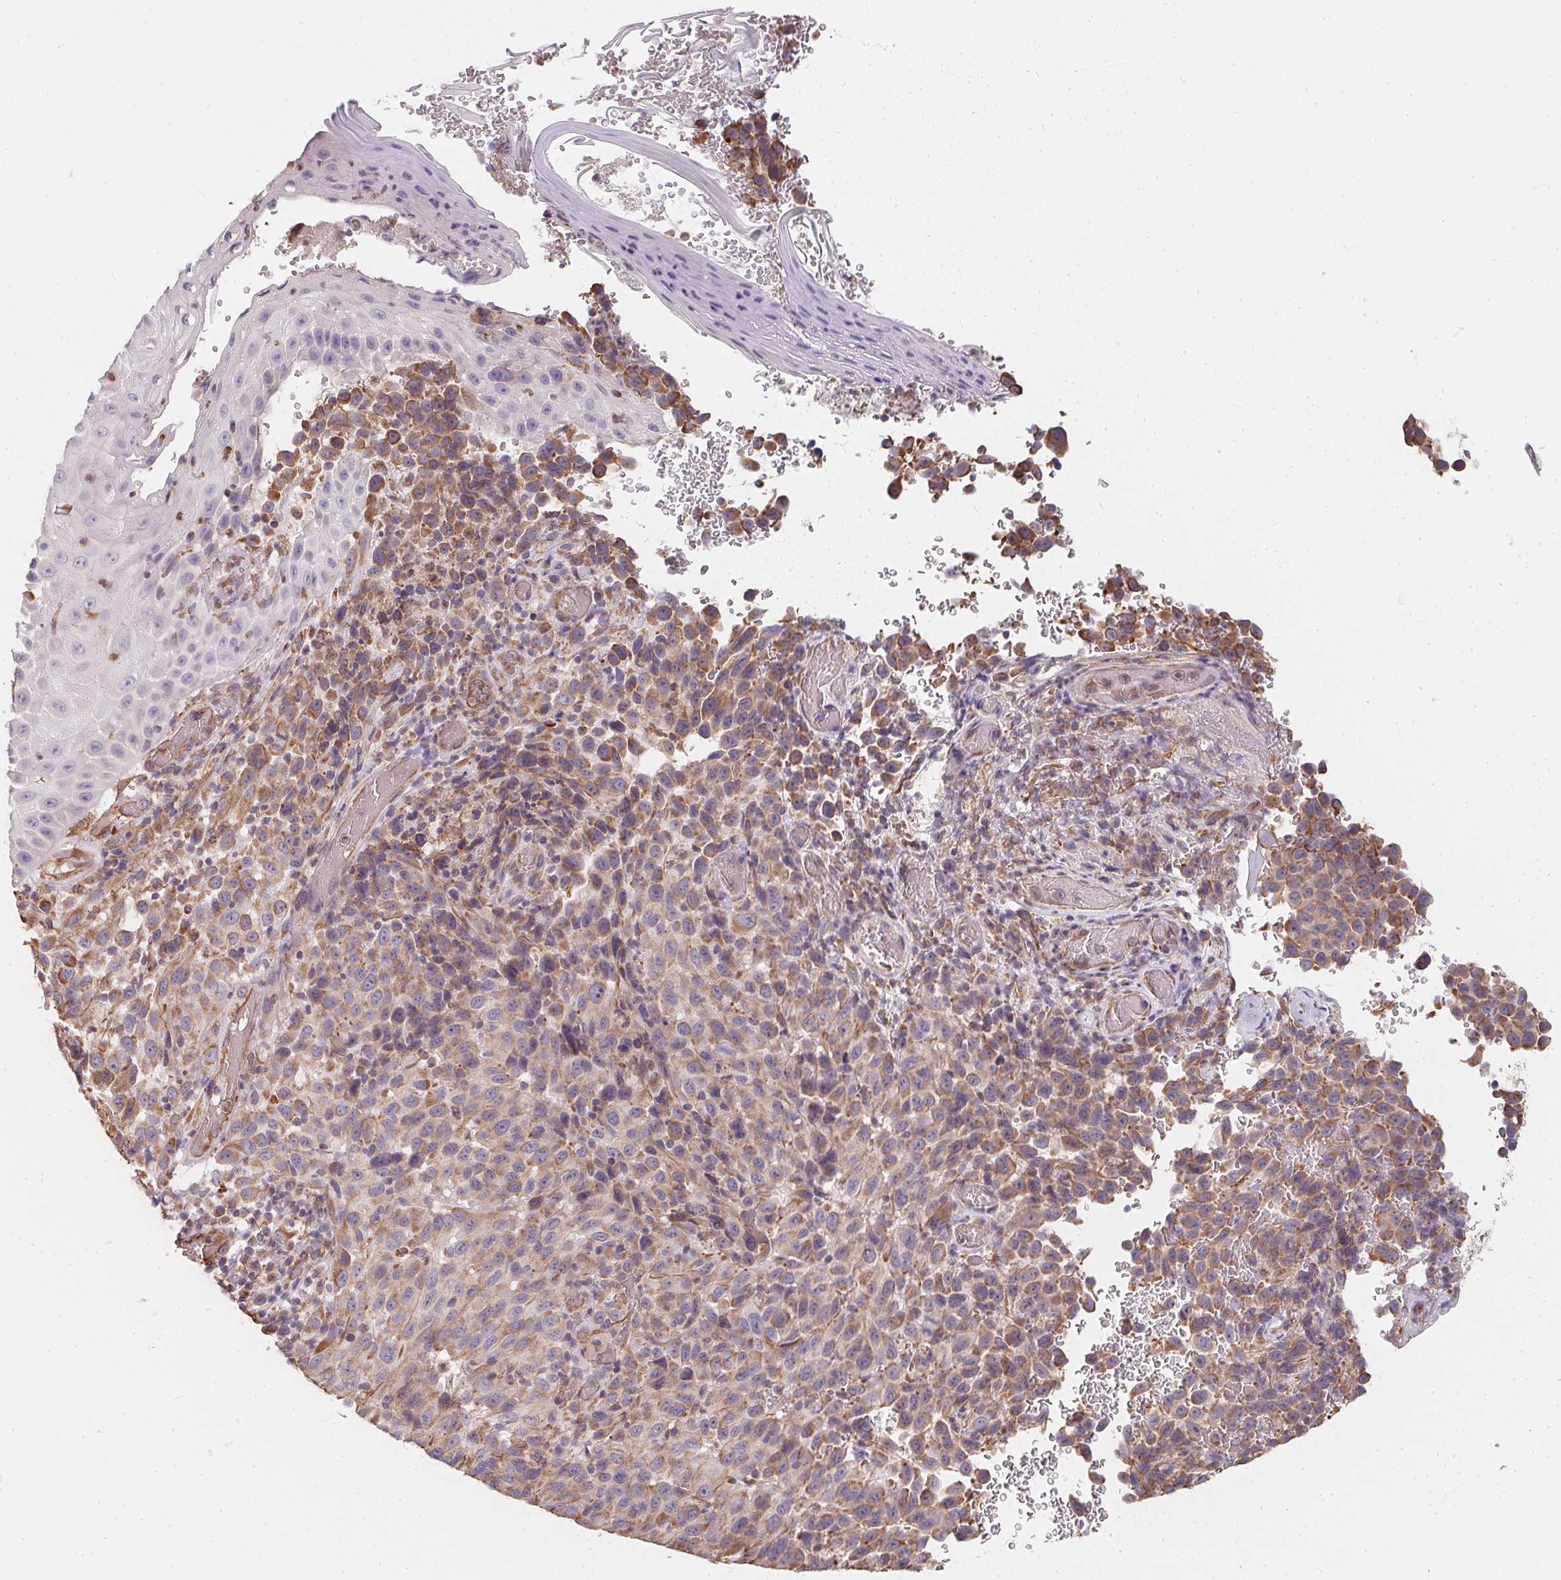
{"staining": {"intensity": "moderate", "quantity": "25%-75%", "location": "cytoplasmic/membranous"}, "tissue": "melanoma", "cell_type": "Tumor cells", "image_type": "cancer", "snomed": [{"axis": "morphology", "description": "Malignant melanoma, NOS"}, {"axis": "topography", "description": "Skin"}], "caption": "Tumor cells exhibit moderate cytoplasmic/membranous positivity in approximately 25%-75% of cells in malignant melanoma.", "gene": "TBKBP1", "patient": {"sex": "male", "age": 85}}